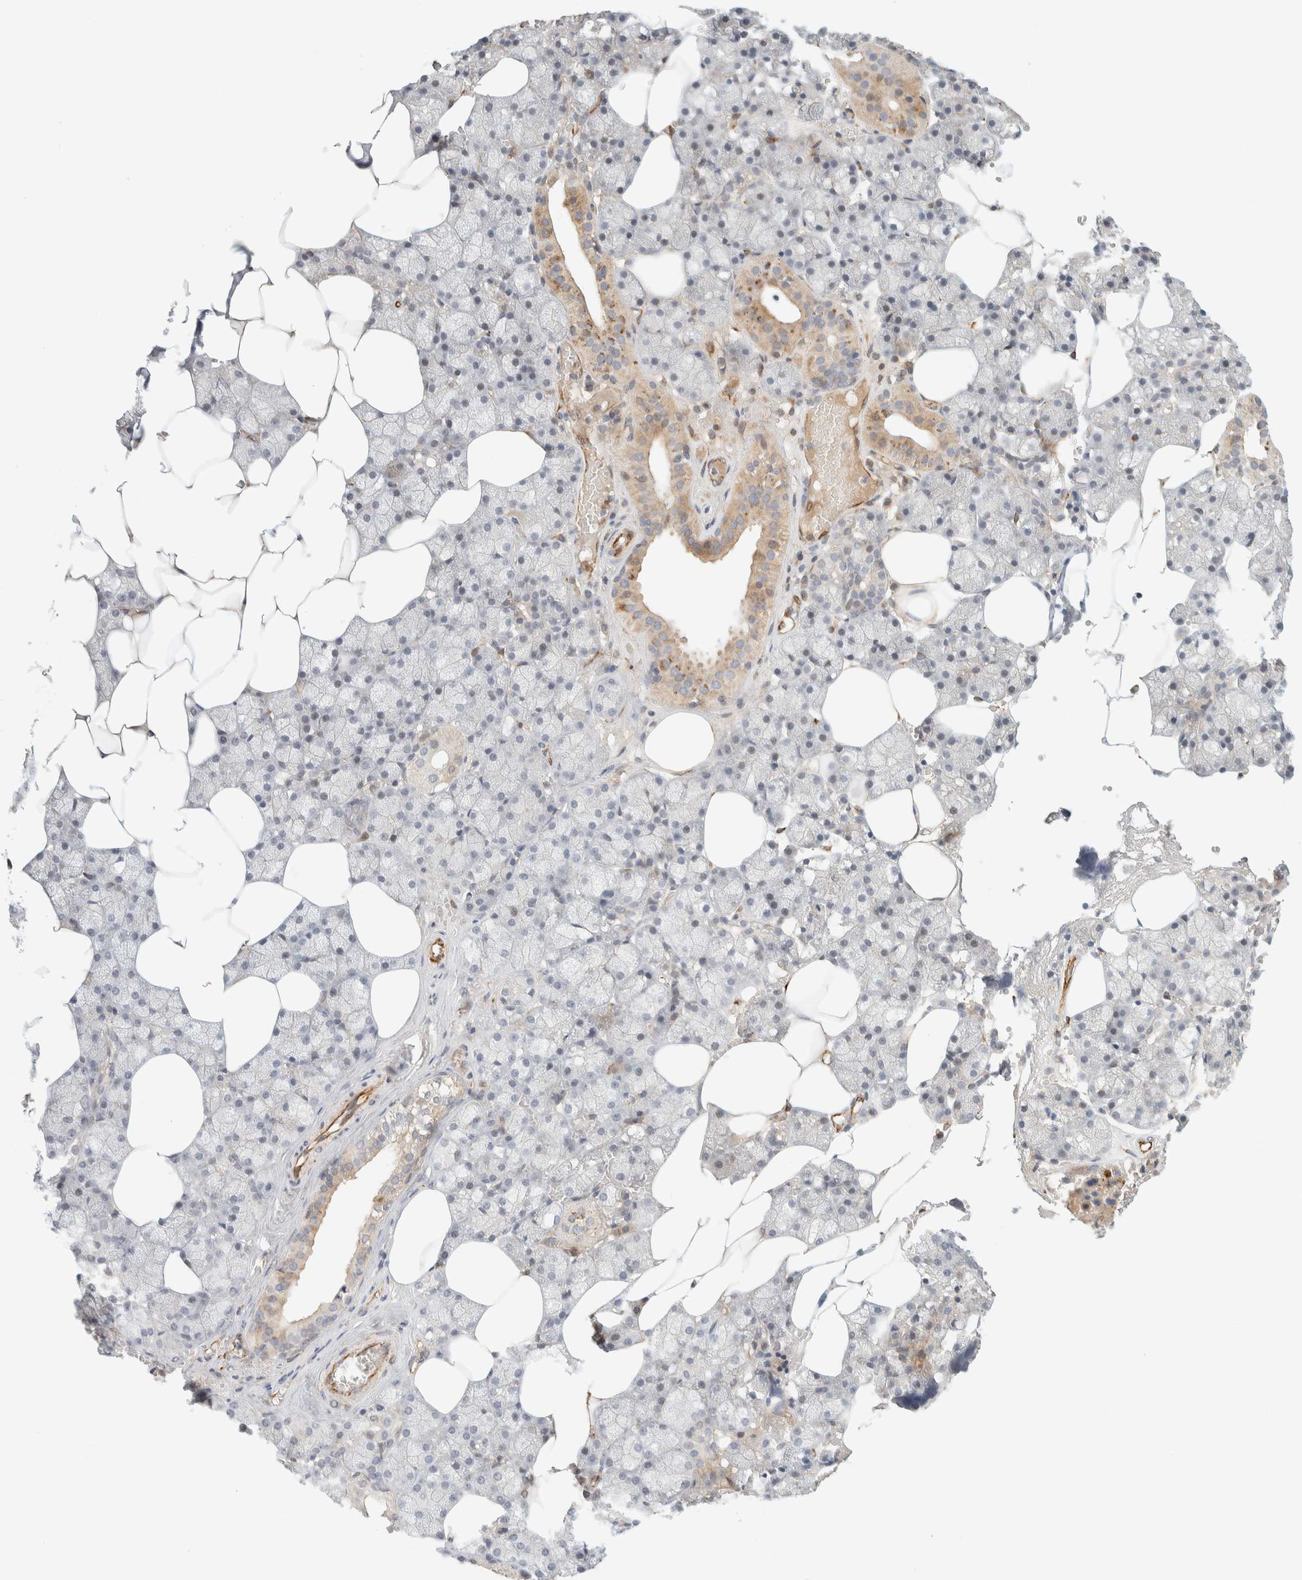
{"staining": {"intensity": "weak", "quantity": "25%-75%", "location": "cytoplasmic/membranous"}, "tissue": "salivary gland", "cell_type": "Glandular cells", "image_type": "normal", "snomed": [{"axis": "morphology", "description": "Normal tissue, NOS"}, {"axis": "topography", "description": "Salivary gland"}], "caption": "Protein expression analysis of benign salivary gland shows weak cytoplasmic/membranous expression in about 25%-75% of glandular cells.", "gene": "FAT1", "patient": {"sex": "male", "age": 62}}